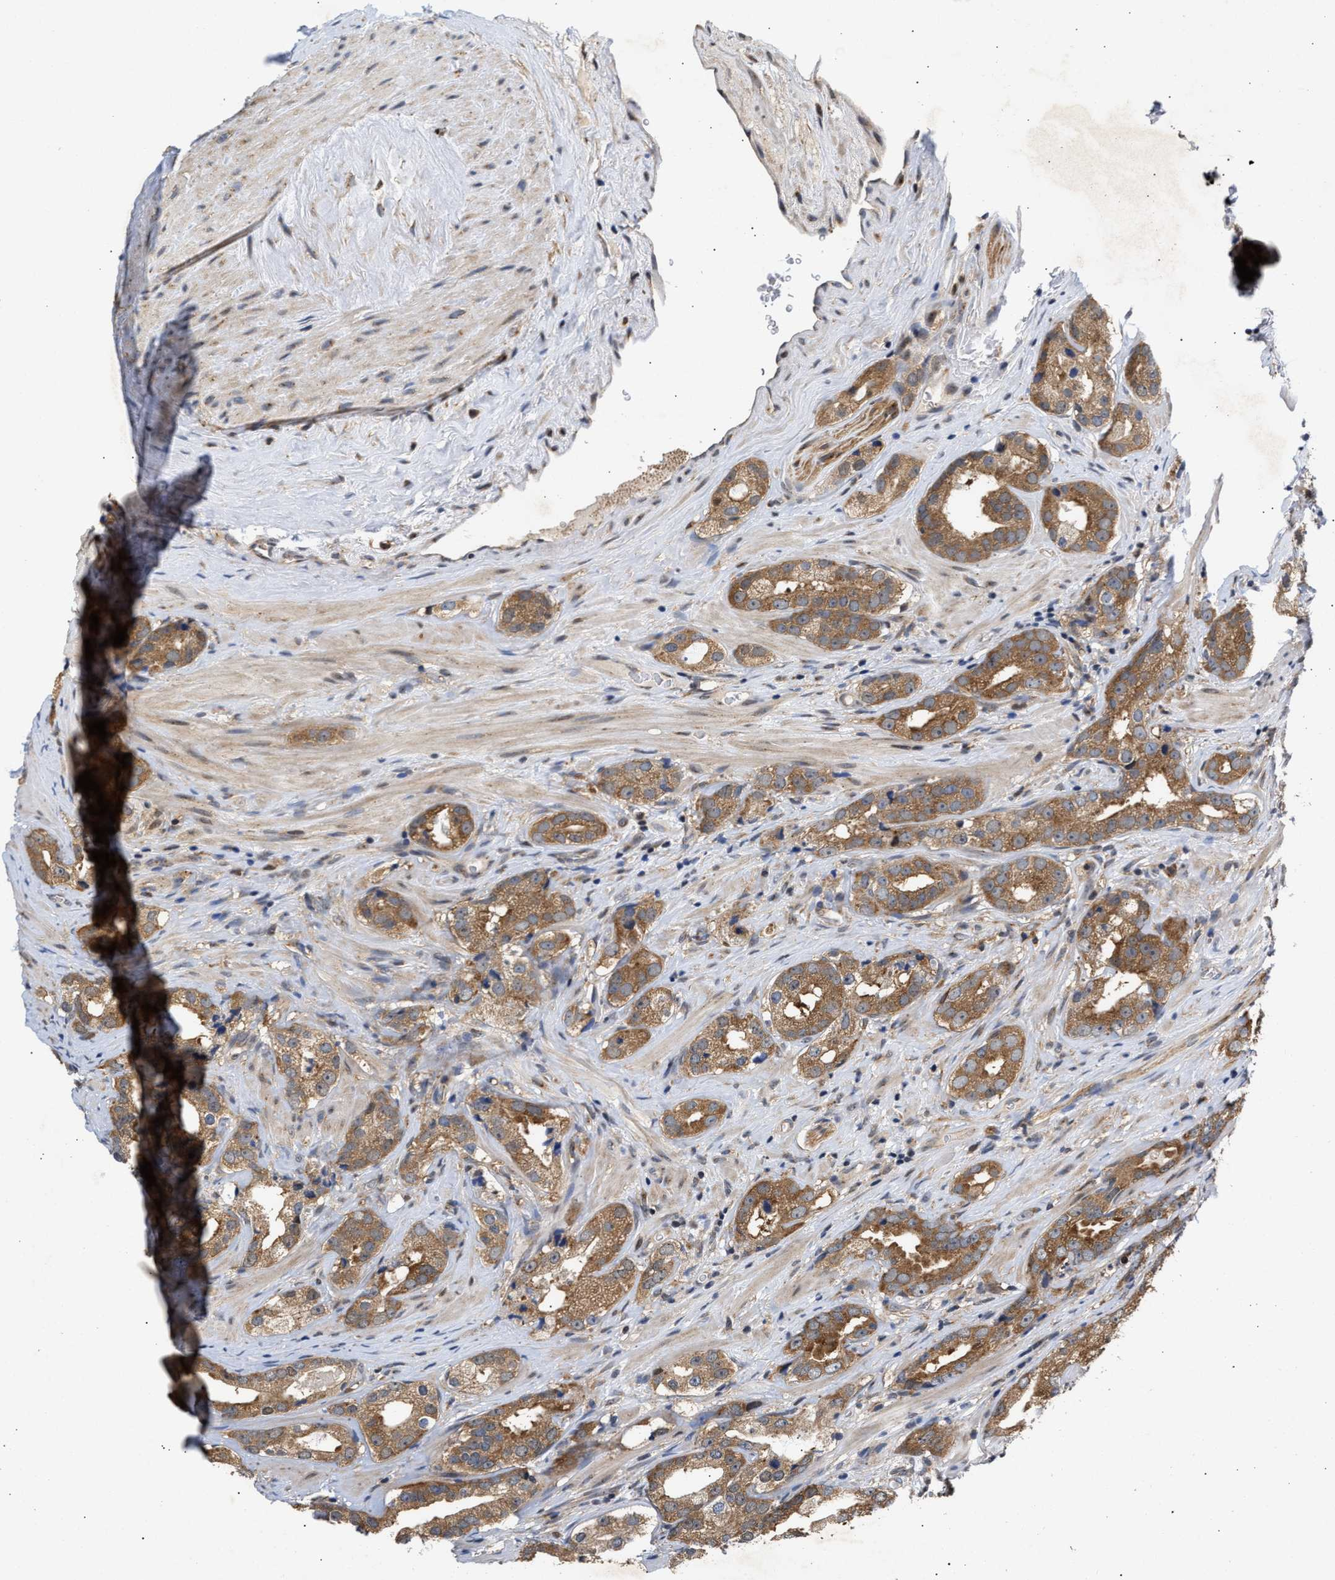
{"staining": {"intensity": "moderate", "quantity": ">75%", "location": "cytoplasmic/membranous"}, "tissue": "prostate cancer", "cell_type": "Tumor cells", "image_type": "cancer", "snomed": [{"axis": "morphology", "description": "Adenocarcinoma, High grade"}, {"axis": "topography", "description": "Prostate"}], "caption": "A photomicrograph of human prostate adenocarcinoma (high-grade) stained for a protein exhibits moderate cytoplasmic/membranous brown staining in tumor cells.", "gene": "CLIP2", "patient": {"sex": "male", "age": 63}}